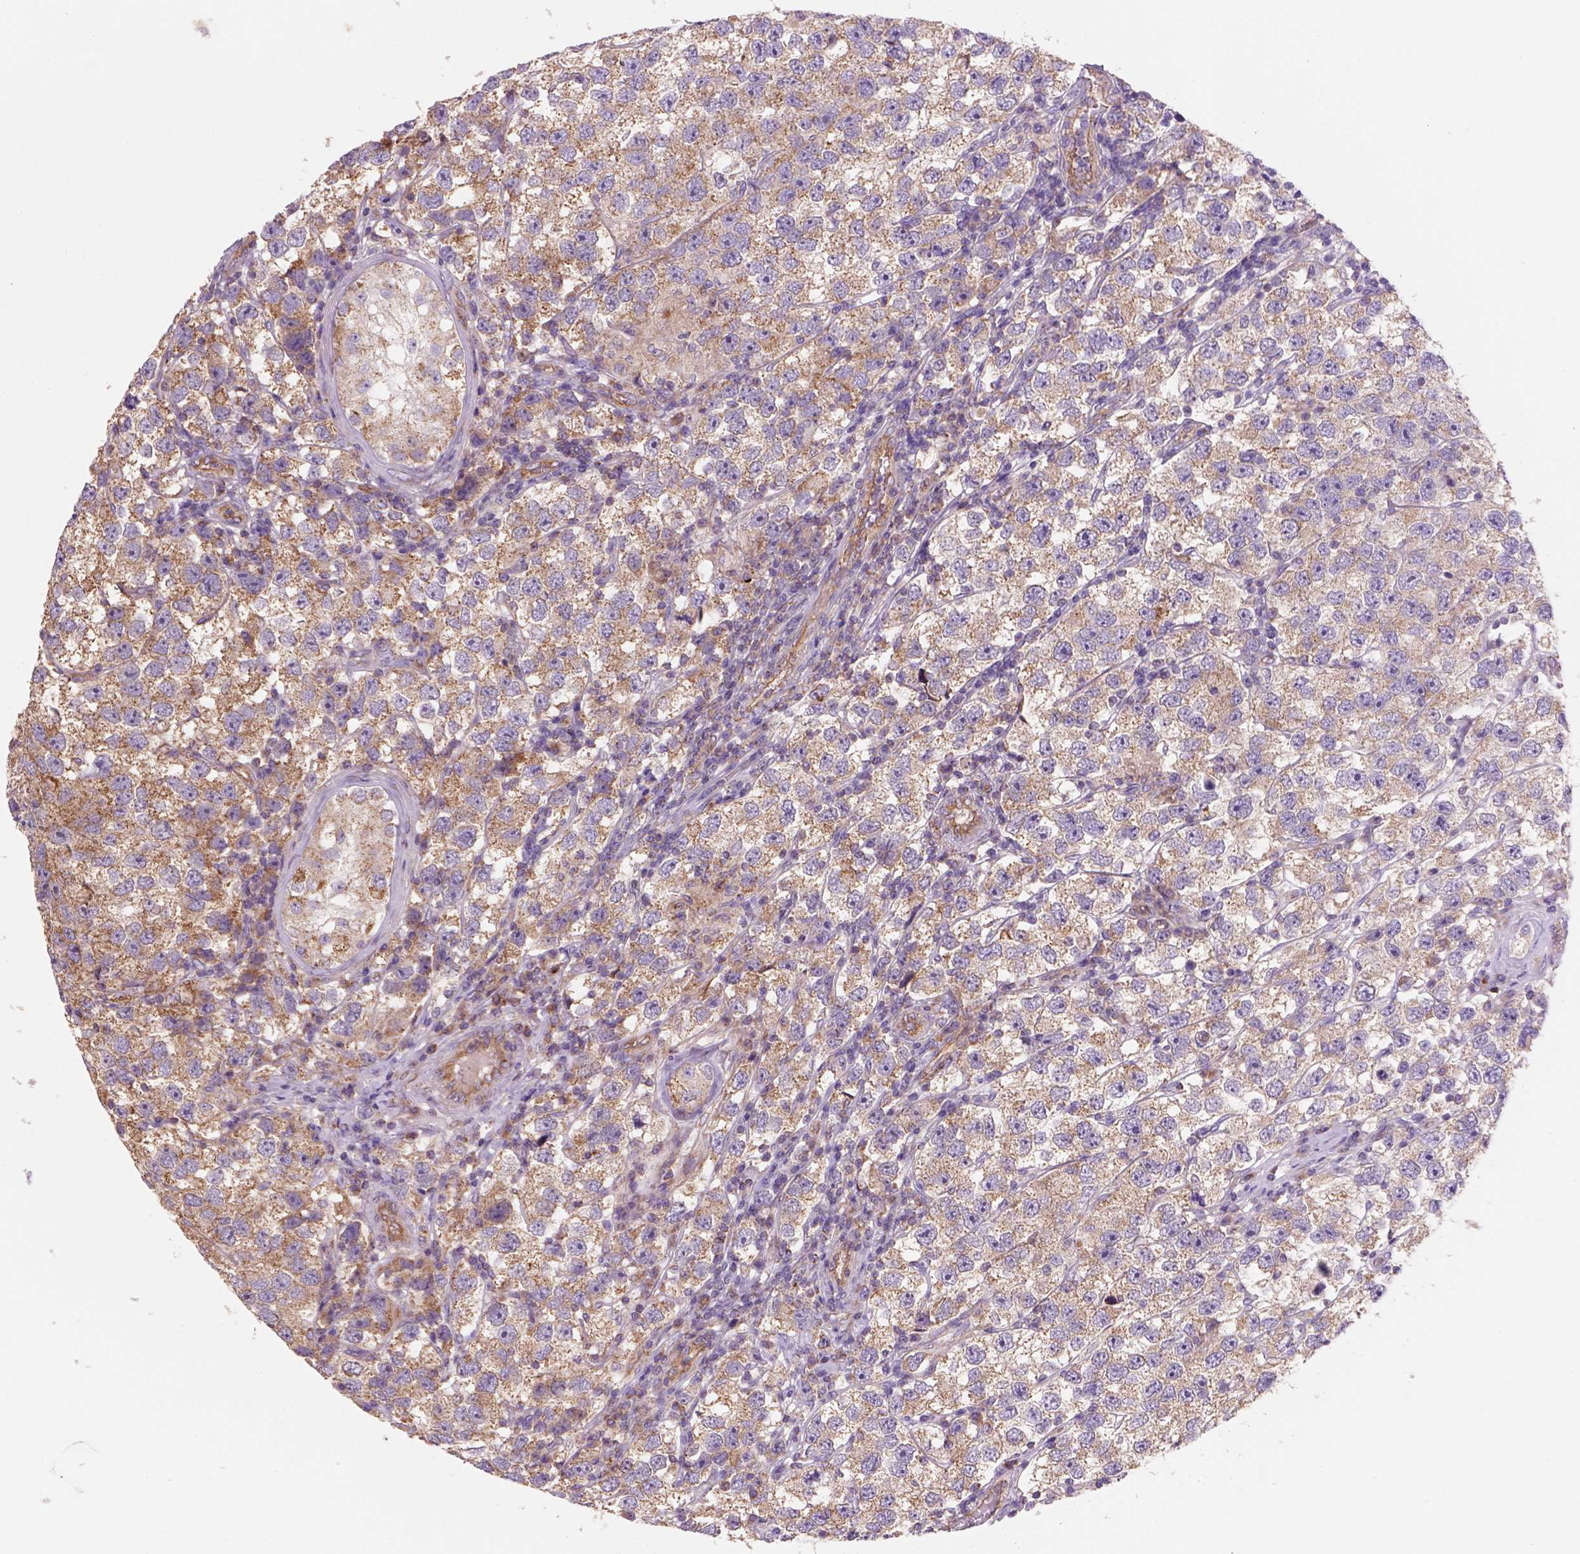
{"staining": {"intensity": "moderate", "quantity": "<25%", "location": "cytoplasmic/membranous"}, "tissue": "testis cancer", "cell_type": "Tumor cells", "image_type": "cancer", "snomed": [{"axis": "morphology", "description": "Seminoma, NOS"}, {"axis": "topography", "description": "Testis"}], "caption": "DAB (3,3'-diaminobenzidine) immunohistochemical staining of human testis seminoma demonstrates moderate cytoplasmic/membranous protein positivity in approximately <25% of tumor cells.", "gene": "WARS2", "patient": {"sex": "male", "age": 26}}